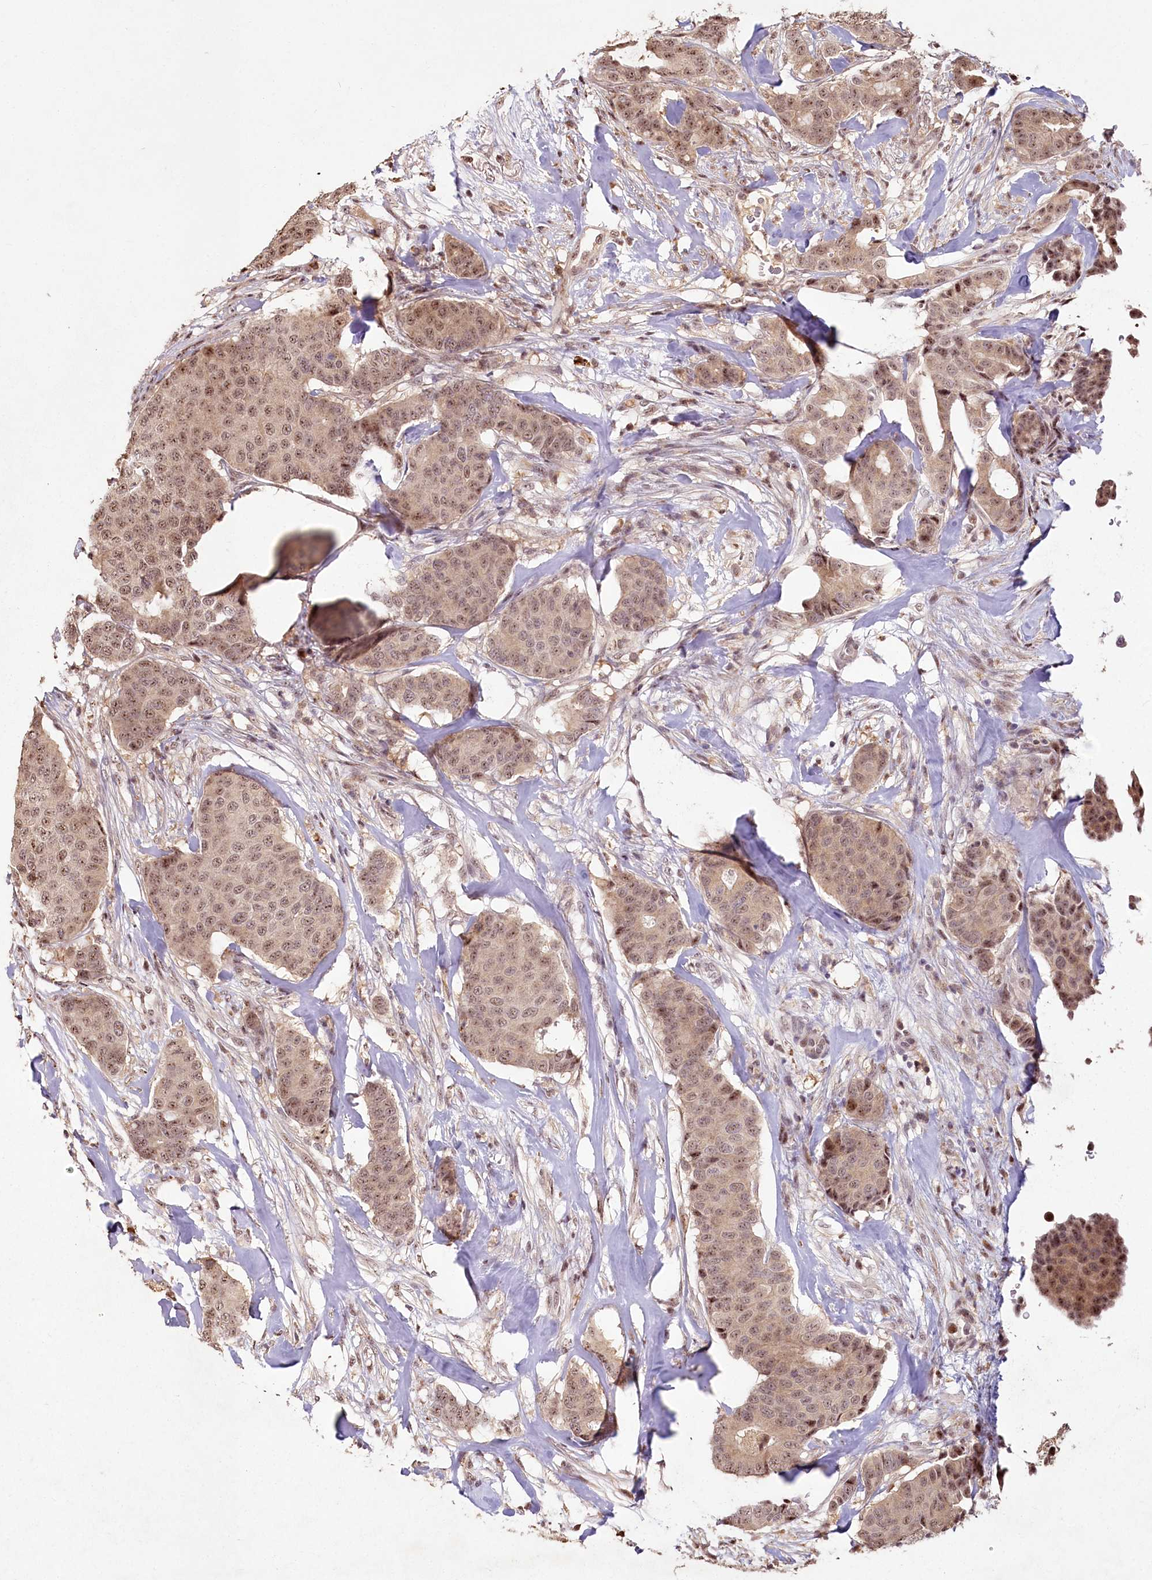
{"staining": {"intensity": "weak", "quantity": ">75%", "location": "nuclear"}, "tissue": "breast cancer", "cell_type": "Tumor cells", "image_type": "cancer", "snomed": [{"axis": "morphology", "description": "Duct carcinoma"}, {"axis": "topography", "description": "Breast"}], "caption": "Immunohistochemical staining of human infiltrating ductal carcinoma (breast) displays low levels of weak nuclear protein staining in about >75% of tumor cells.", "gene": "PYROXD1", "patient": {"sex": "female", "age": 75}}